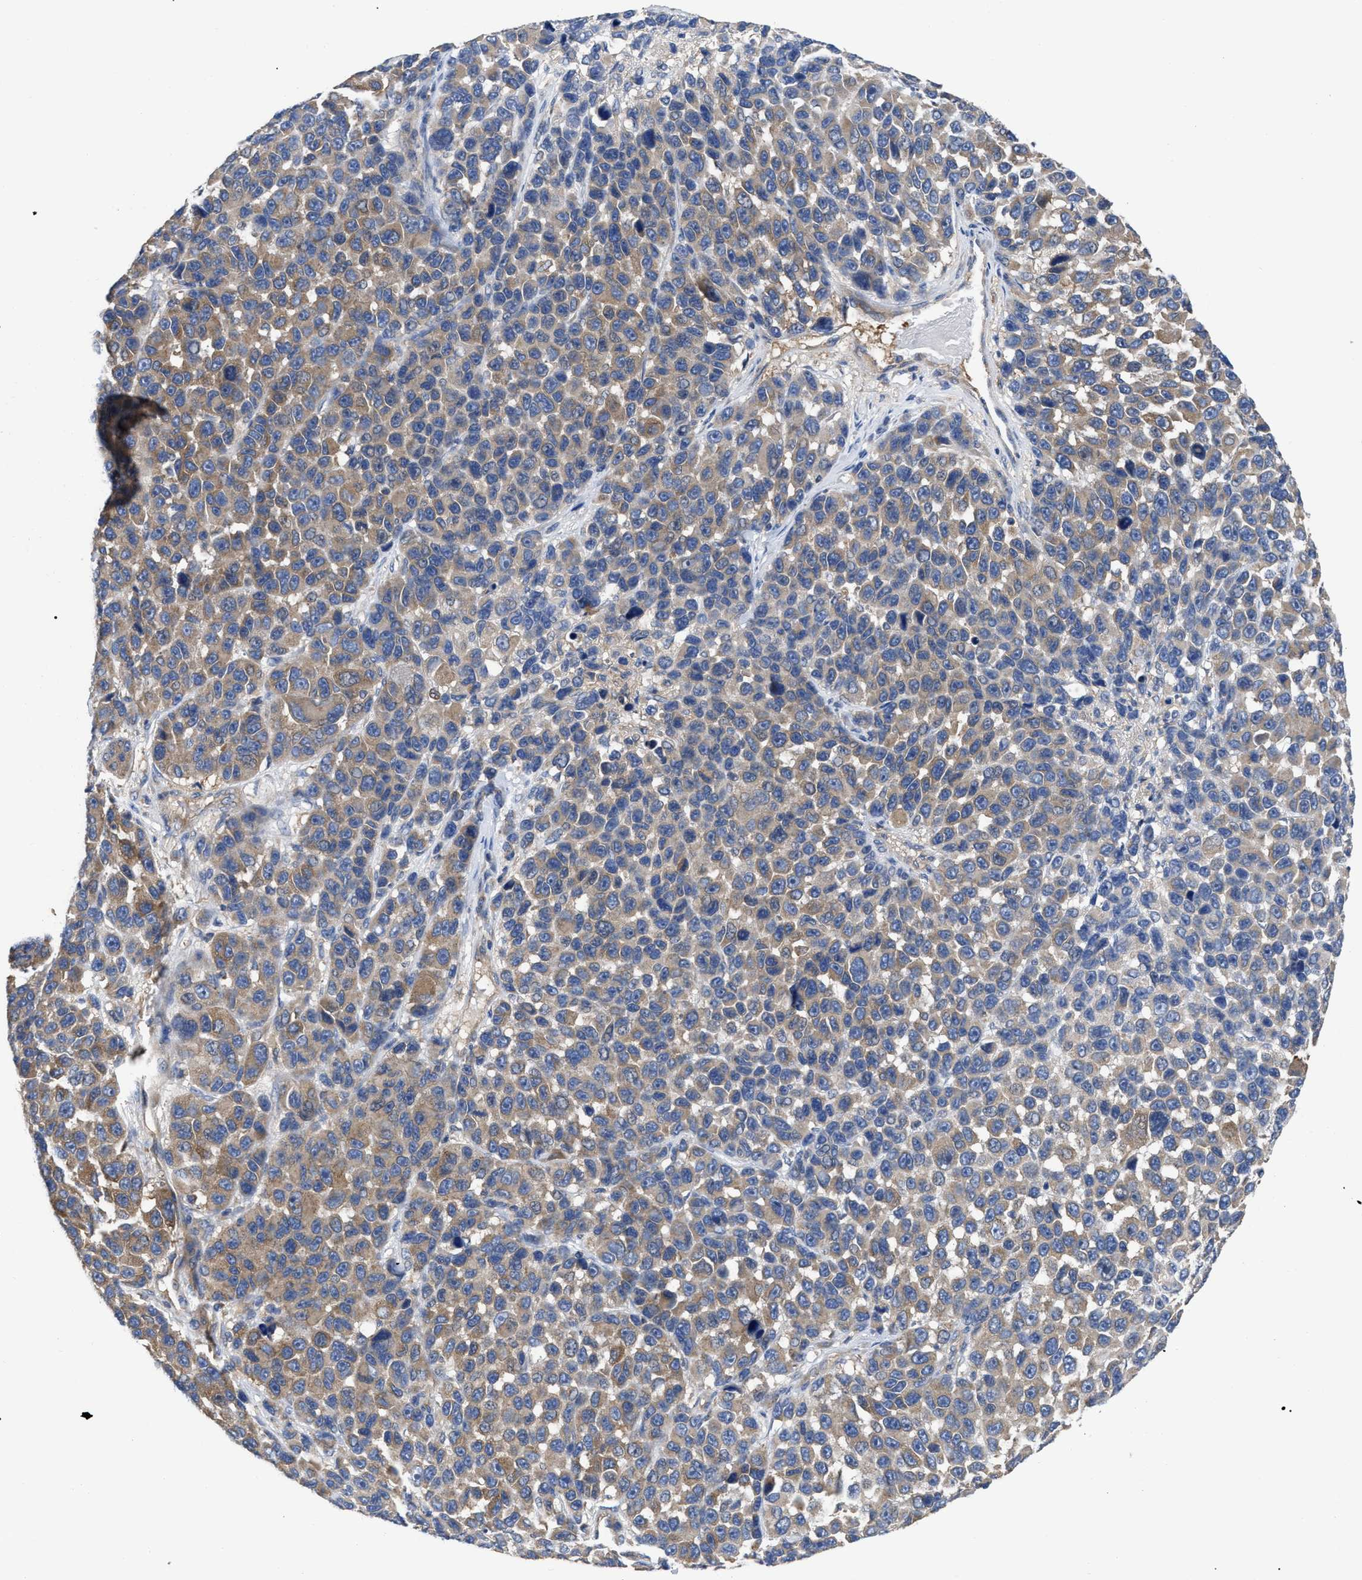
{"staining": {"intensity": "weak", "quantity": ">75%", "location": "cytoplasmic/membranous"}, "tissue": "melanoma", "cell_type": "Tumor cells", "image_type": "cancer", "snomed": [{"axis": "morphology", "description": "Malignant melanoma, NOS"}, {"axis": "topography", "description": "Skin"}], "caption": "This photomicrograph displays immunohistochemistry staining of human malignant melanoma, with low weak cytoplasmic/membranous expression in about >75% of tumor cells.", "gene": "RAP1GDS1", "patient": {"sex": "male", "age": 53}}